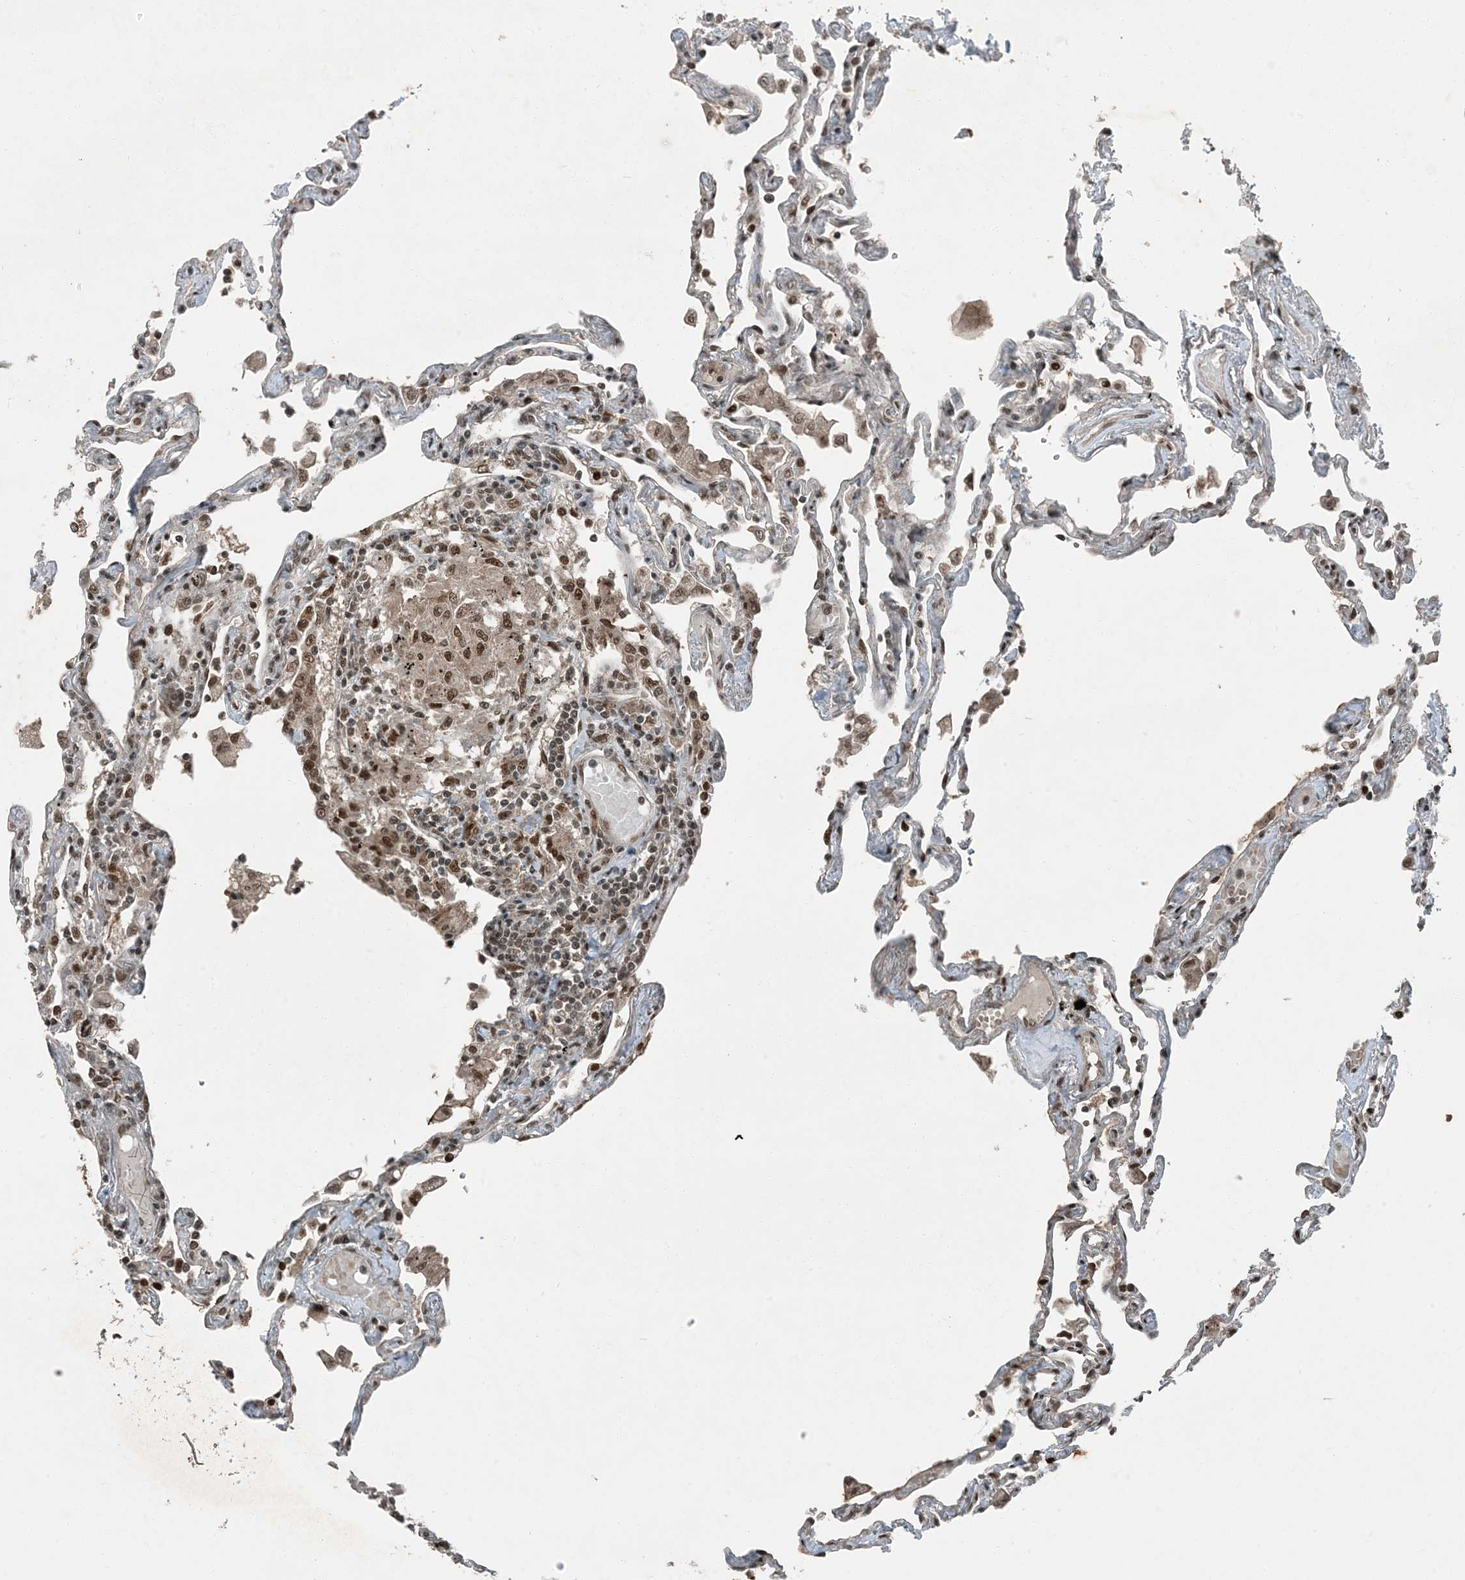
{"staining": {"intensity": "moderate", "quantity": ">75%", "location": "nuclear"}, "tissue": "lung", "cell_type": "Alveolar cells", "image_type": "normal", "snomed": [{"axis": "morphology", "description": "Normal tissue, NOS"}, {"axis": "topography", "description": "Lung"}], "caption": "Normal lung demonstrates moderate nuclear staining in approximately >75% of alveolar cells, visualized by immunohistochemistry.", "gene": "TRAPPC12", "patient": {"sex": "female", "age": 67}}